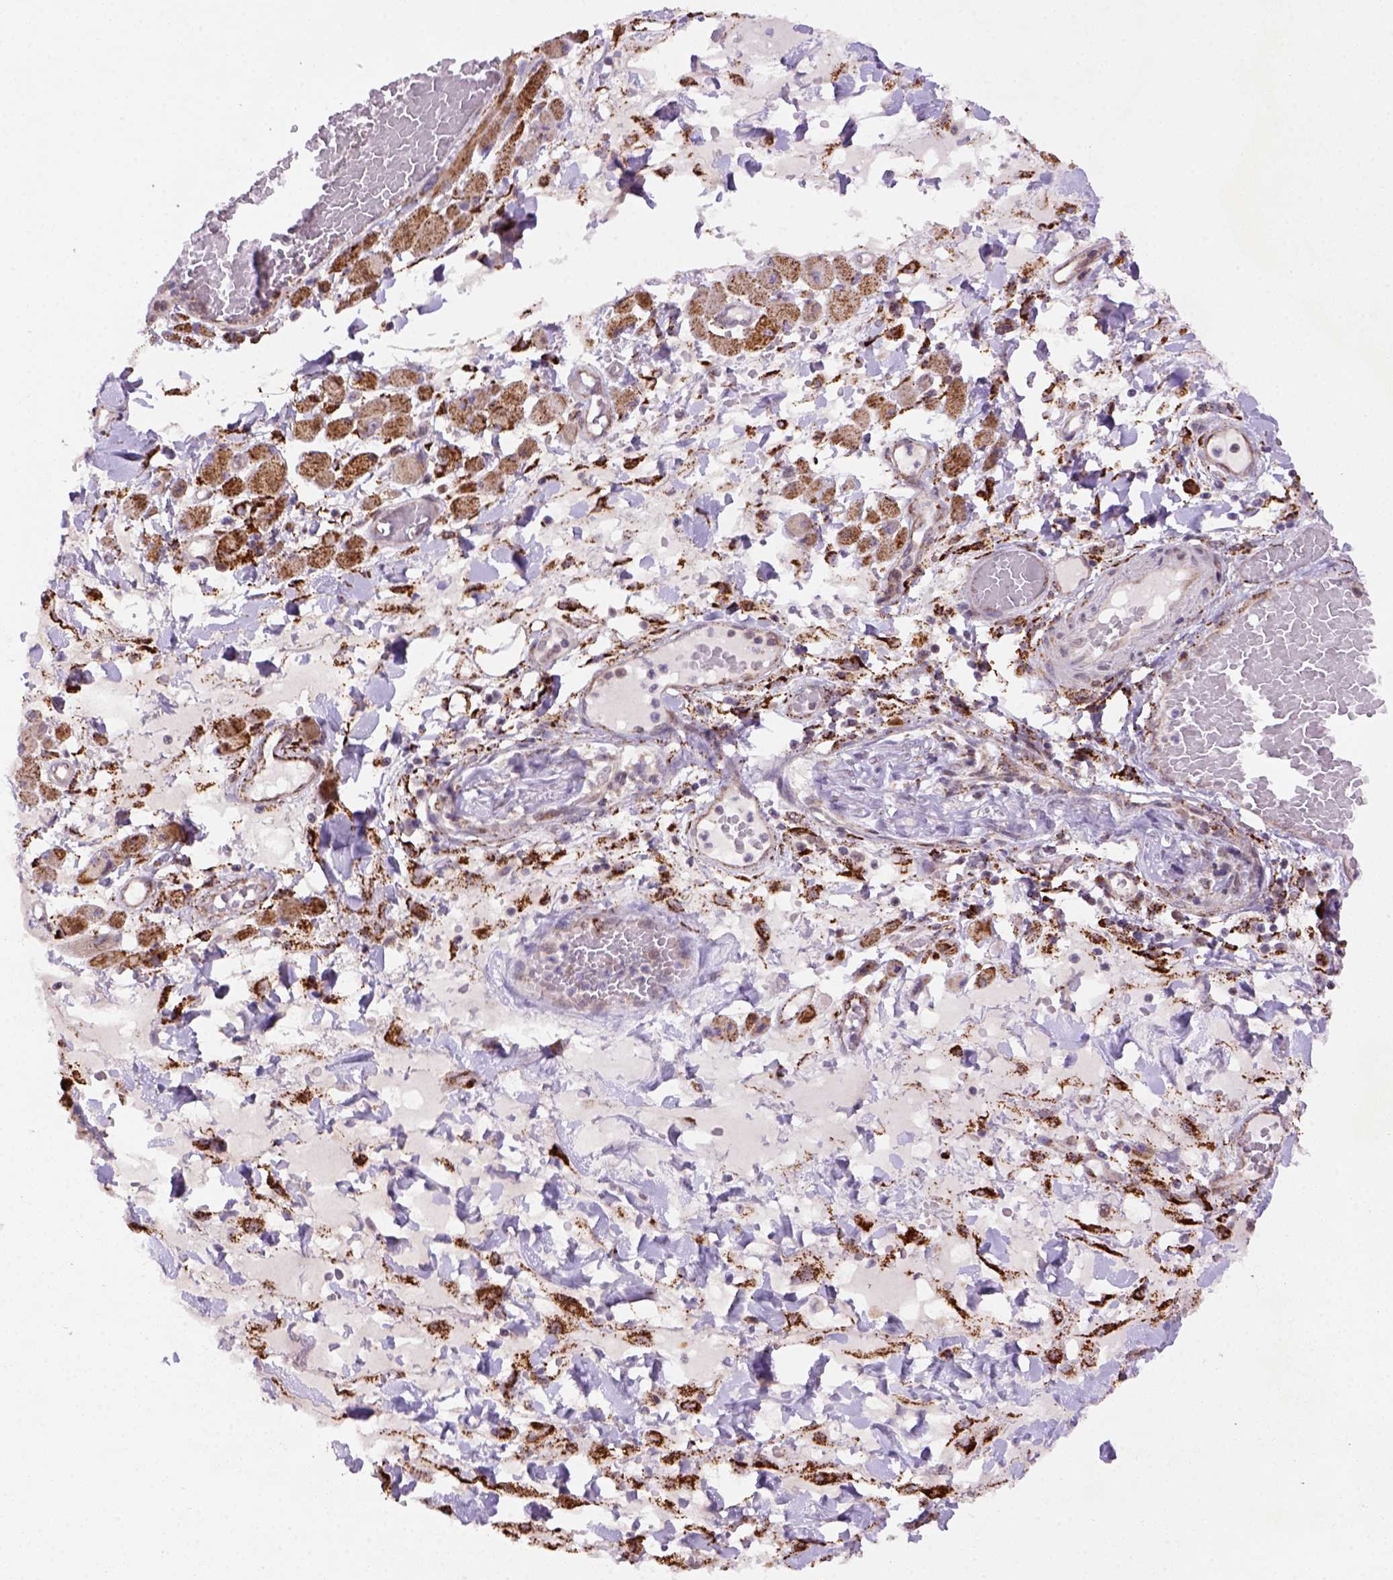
{"staining": {"intensity": "strong", "quantity": ">75%", "location": "cytoplasmic/membranous"}, "tissue": "melanoma", "cell_type": "Tumor cells", "image_type": "cancer", "snomed": [{"axis": "morphology", "description": "Malignant melanoma, NOS"}, {"axis": "topography", "description": "Skin"}], "caption": "This micrograph reveals malignant melanoma stained with immunohistochemistry (IHC) to label a protein in brown. The cytoplasmic/membranous of tumor cells show strong positivity for the protein. Nuclei are counter-stained blue.", "gene": "FZD7", "patient": {"sex": "female", "age": 91}}